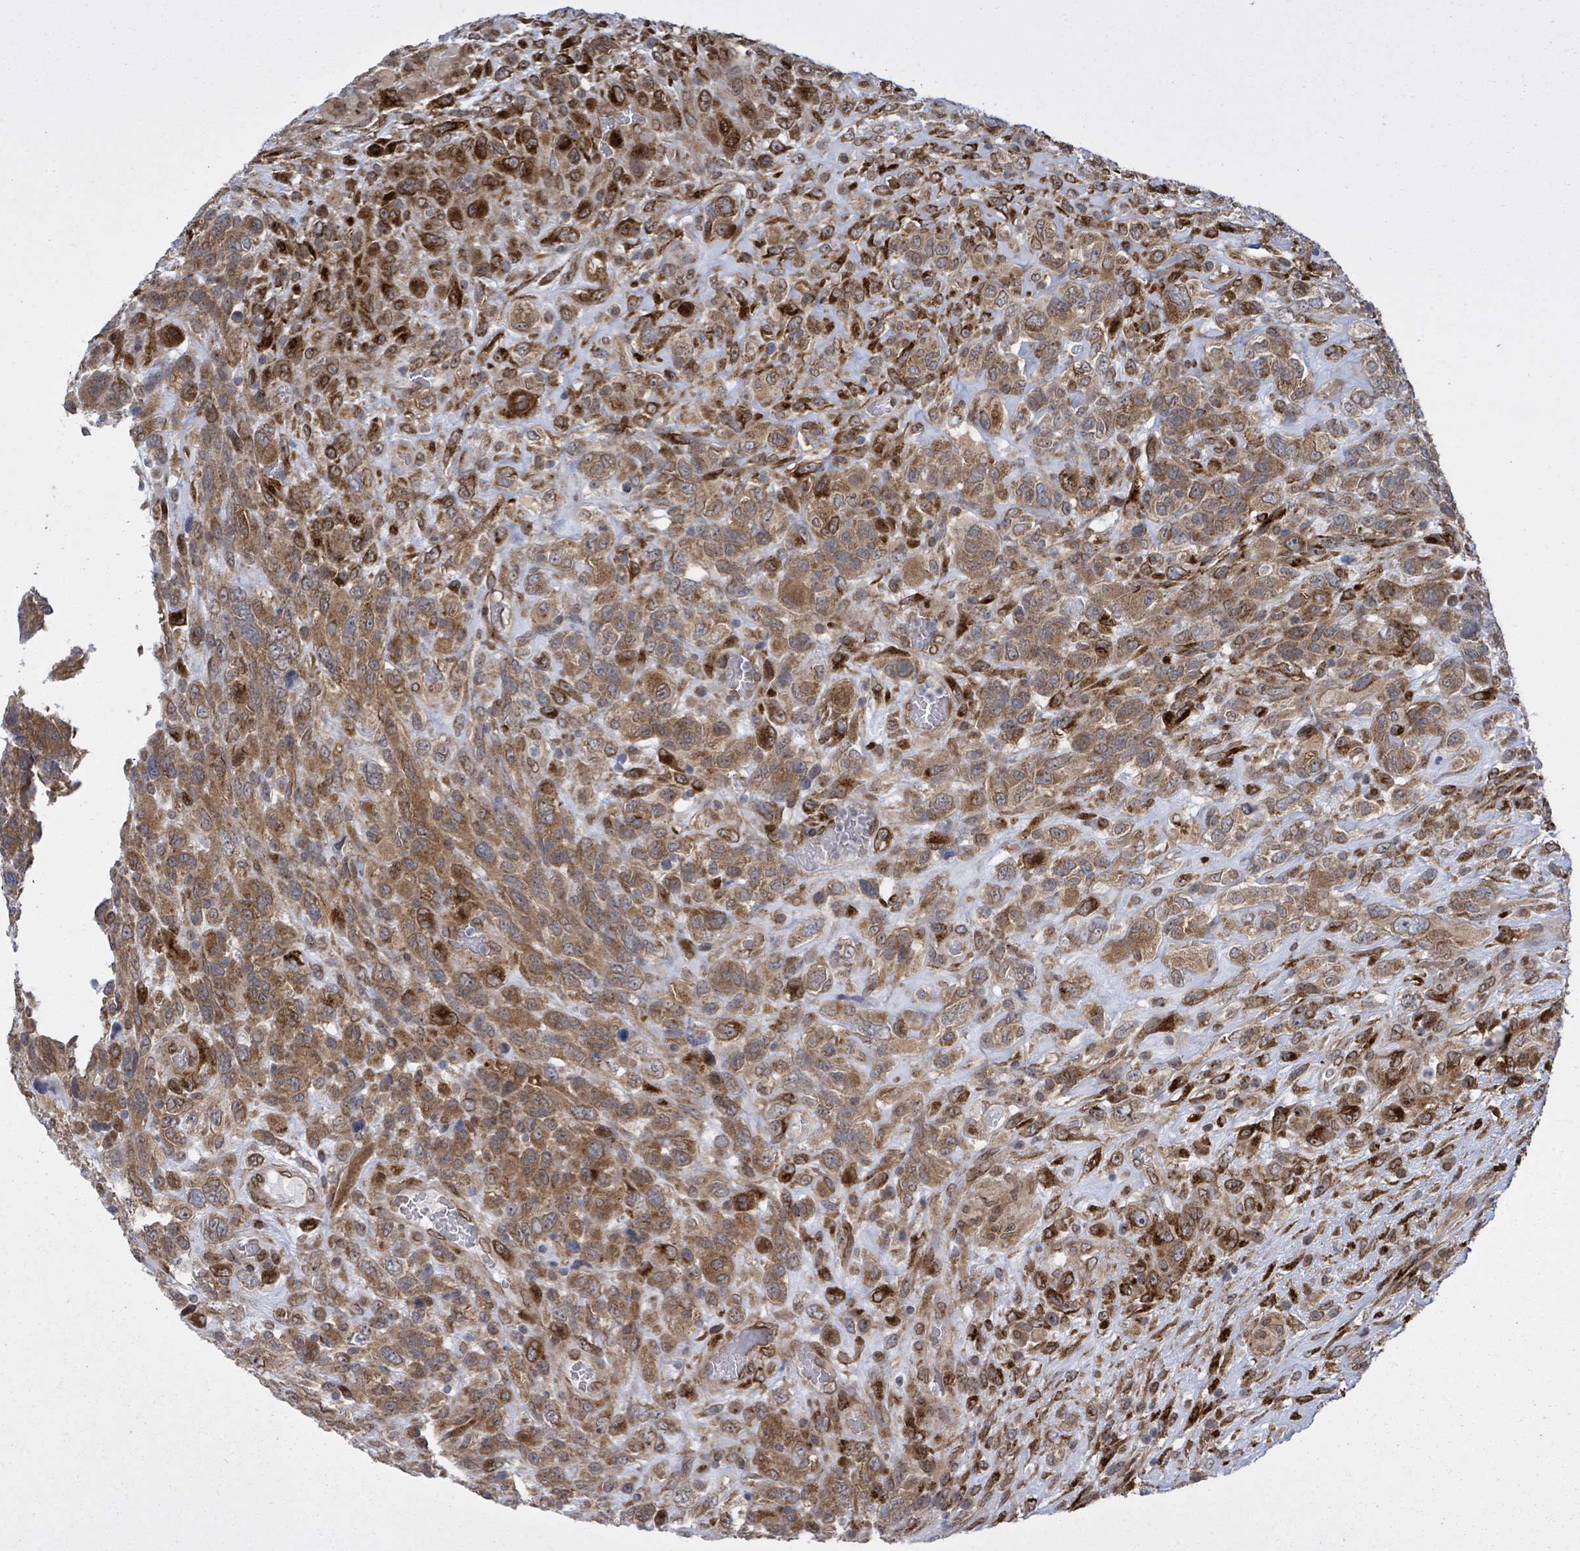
{"staining": {"intensity": "moderate", "quantity": ">75%", "location": "cytoplasmic/membranous,nuclear"}, "tissue": "glioma", "cell_type": "Tumor cells", "image_type": "cancer", "snomed": [{"axis": "morphology", "description": "Glioma, malignant, High grade"}, {"axis": "topography", "description": "Brain"}], "caption": "This histopathology image shows malignant high-grade glioma stained with IHC to label a protein in brown. The cytoplasmic/membranous and nuclear of tumor cells show moderate positivity for the protein. Nuclei are counter-stained blue.", "gene": "ARFGAP1", "patient": {"sex": "male", "age": 61}}